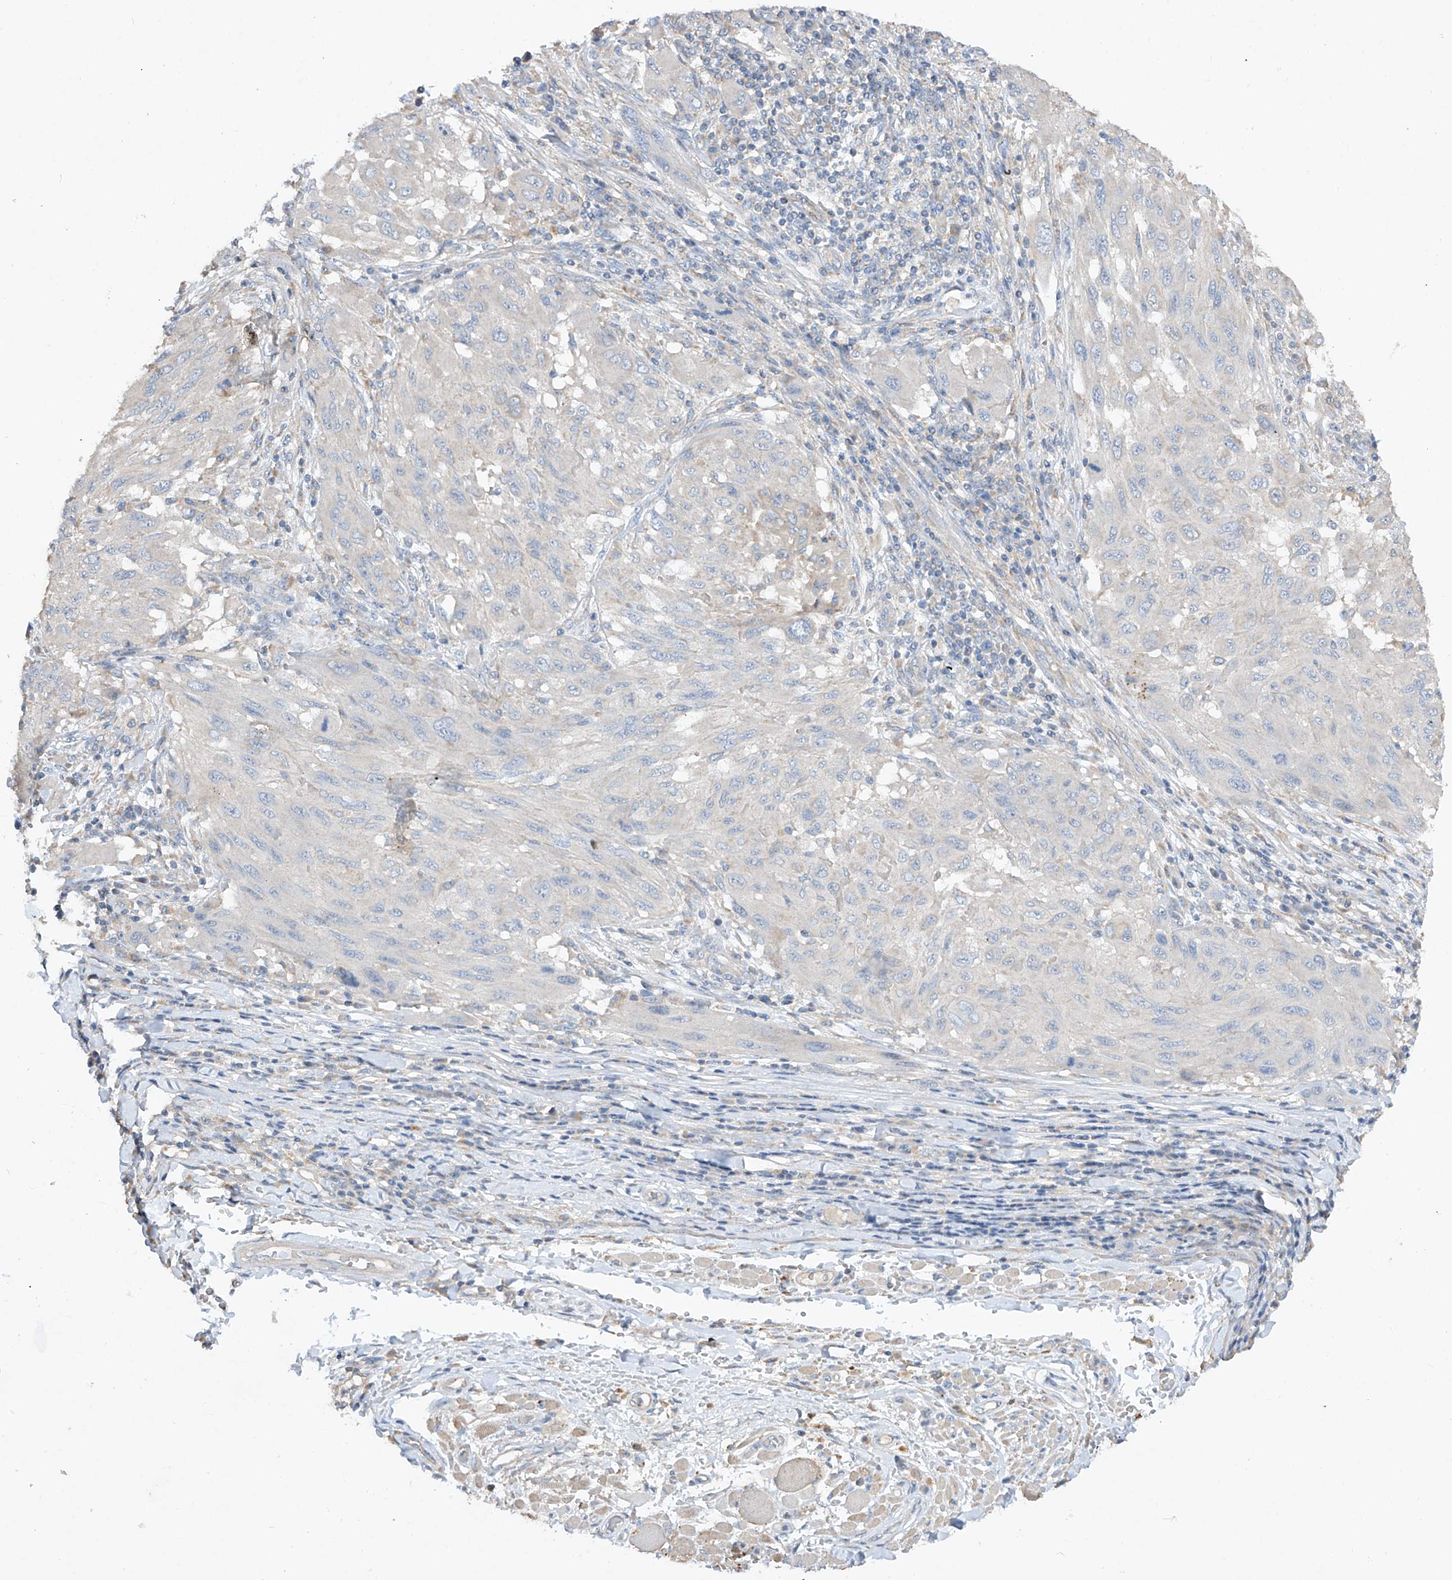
{"staining": {"intensity": "negative", "quantity": "none", "location": "none"}, "tissue": "melanoma", "cell_type": "Tumor cells", "image_type": "cancer", "snomed": [{"axis": "morphology", "description": "Malignant melanoma, NOS"}, {"axis": "topography", "description": "Skin"}], "caption": "A micrograph of melanoma stained for a protein reveals no brown staining in tumor cells.", "gene": "AMD1", "patient": {"sex": "female", "age": 91}}